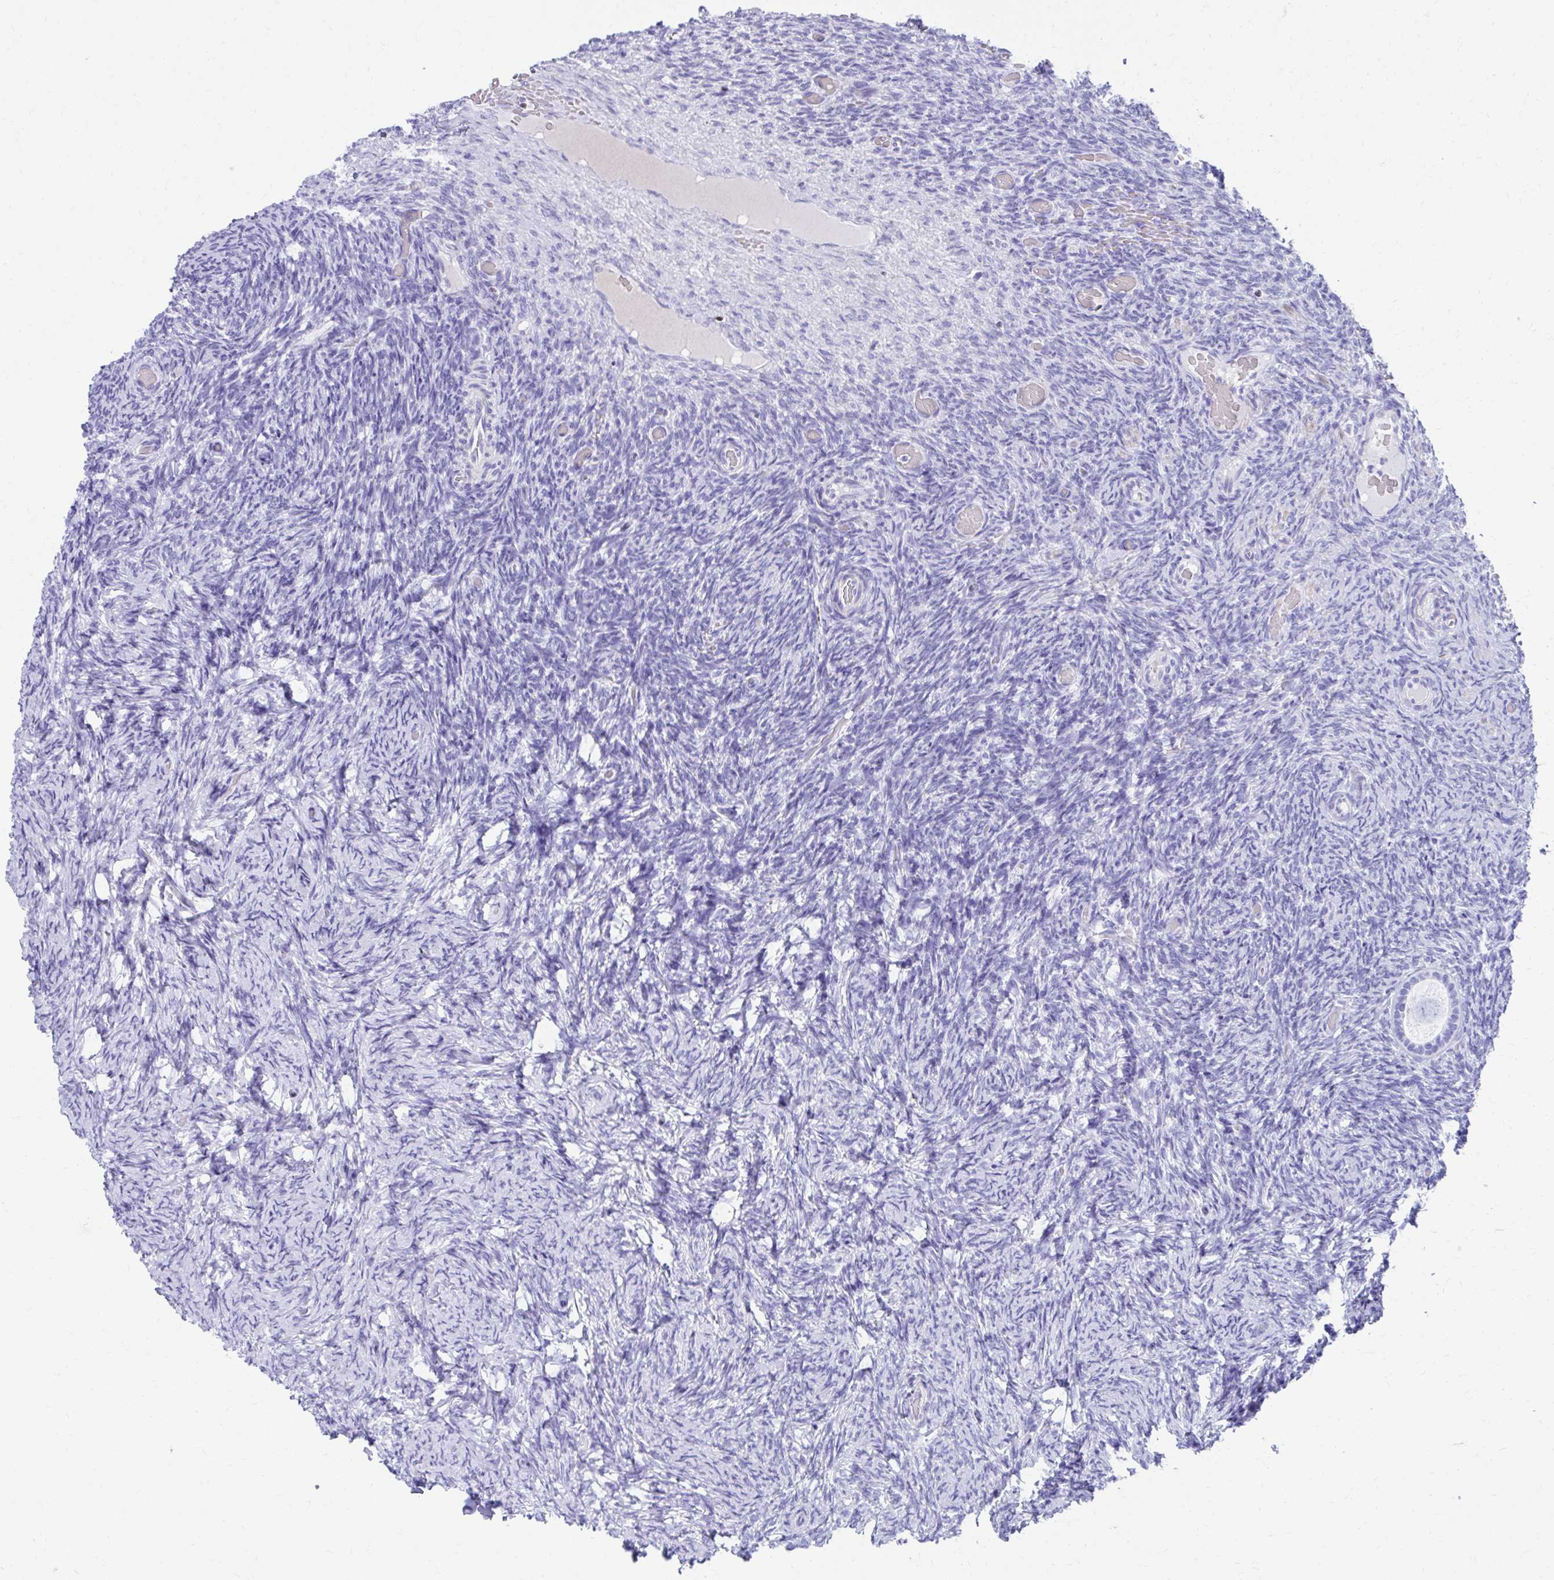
{"staining": {"intensity": "negative", "quantity": "none", "location": "none"}, "tissue": "ovary", "cell_type": "Follicle cells", "image_type": "normal", "snomed": [{"axis": "morphology", "description": "Normal tissue, NOS"}, {"axis": "topography", "description": "Ovary"}], "caption": "This is a photomicrograph of immunohistochemistry staining of normal ovary, which shows no staining in follicle cells.", "gene": "RUNX3", "patient": {"sex": "female", "age": 34}}